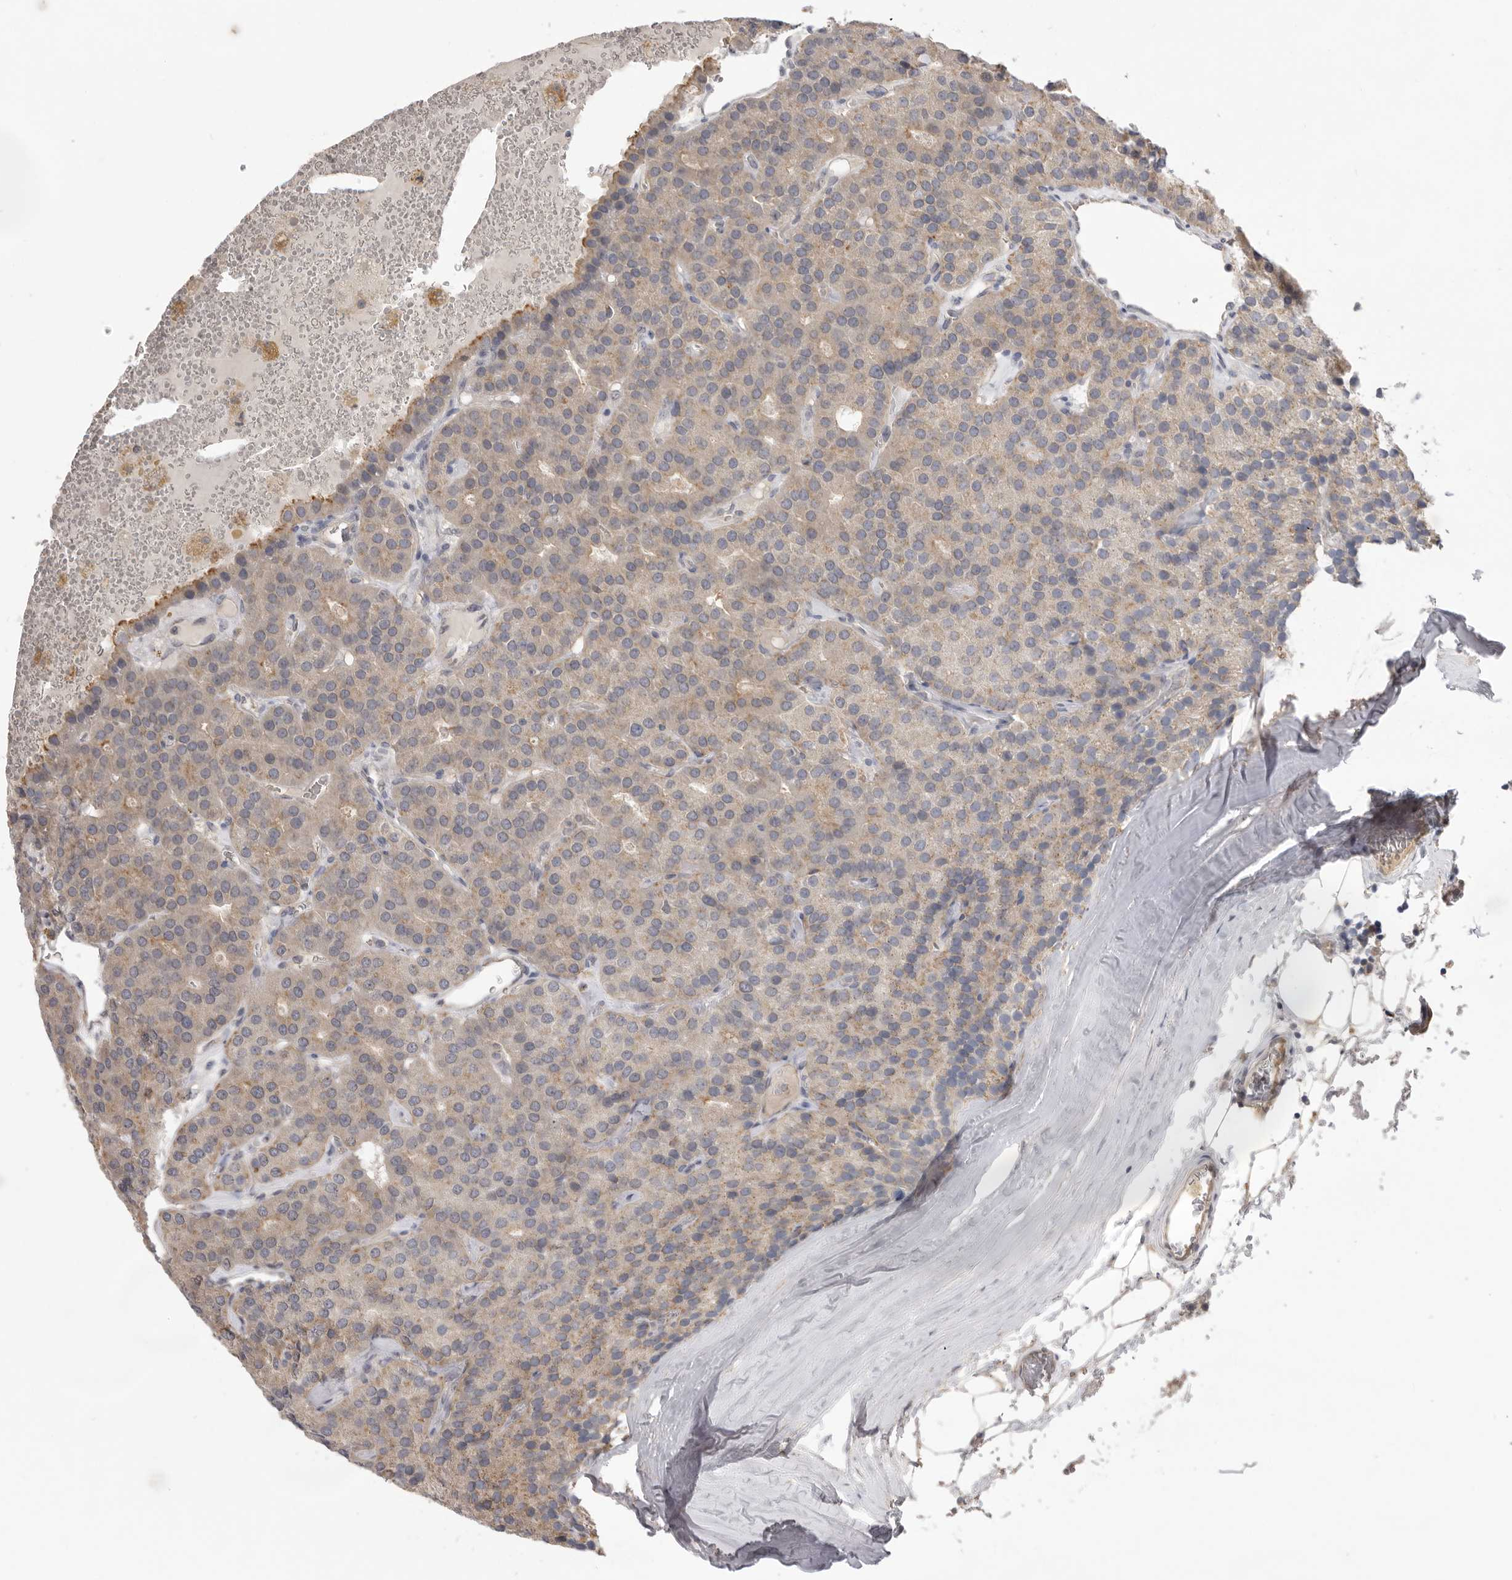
{"staining": {"intensity": "weak", "quantity": "25%-75%", "location": "cytoplasmic/membranous"}, "tissue": "parathyroid gland", "cell_type": "Glandular cells", "image_type": "normal", "snomed": [{"axis": "morphology", "description": "Normal tissue, NOS"}, {"axis": "morphology", "description": "Adenoma, NOS"}, {"axis": "topography", "description": "Parathyroid gland"}], "caption": "Protein expression analysis of benign parathyroid gland exhibits weak cytoplasmic/membranous staining in about 25%-75% of glandular cells.", "gene": "TLR3", "patient": {"sex": "female", "age": 86}}